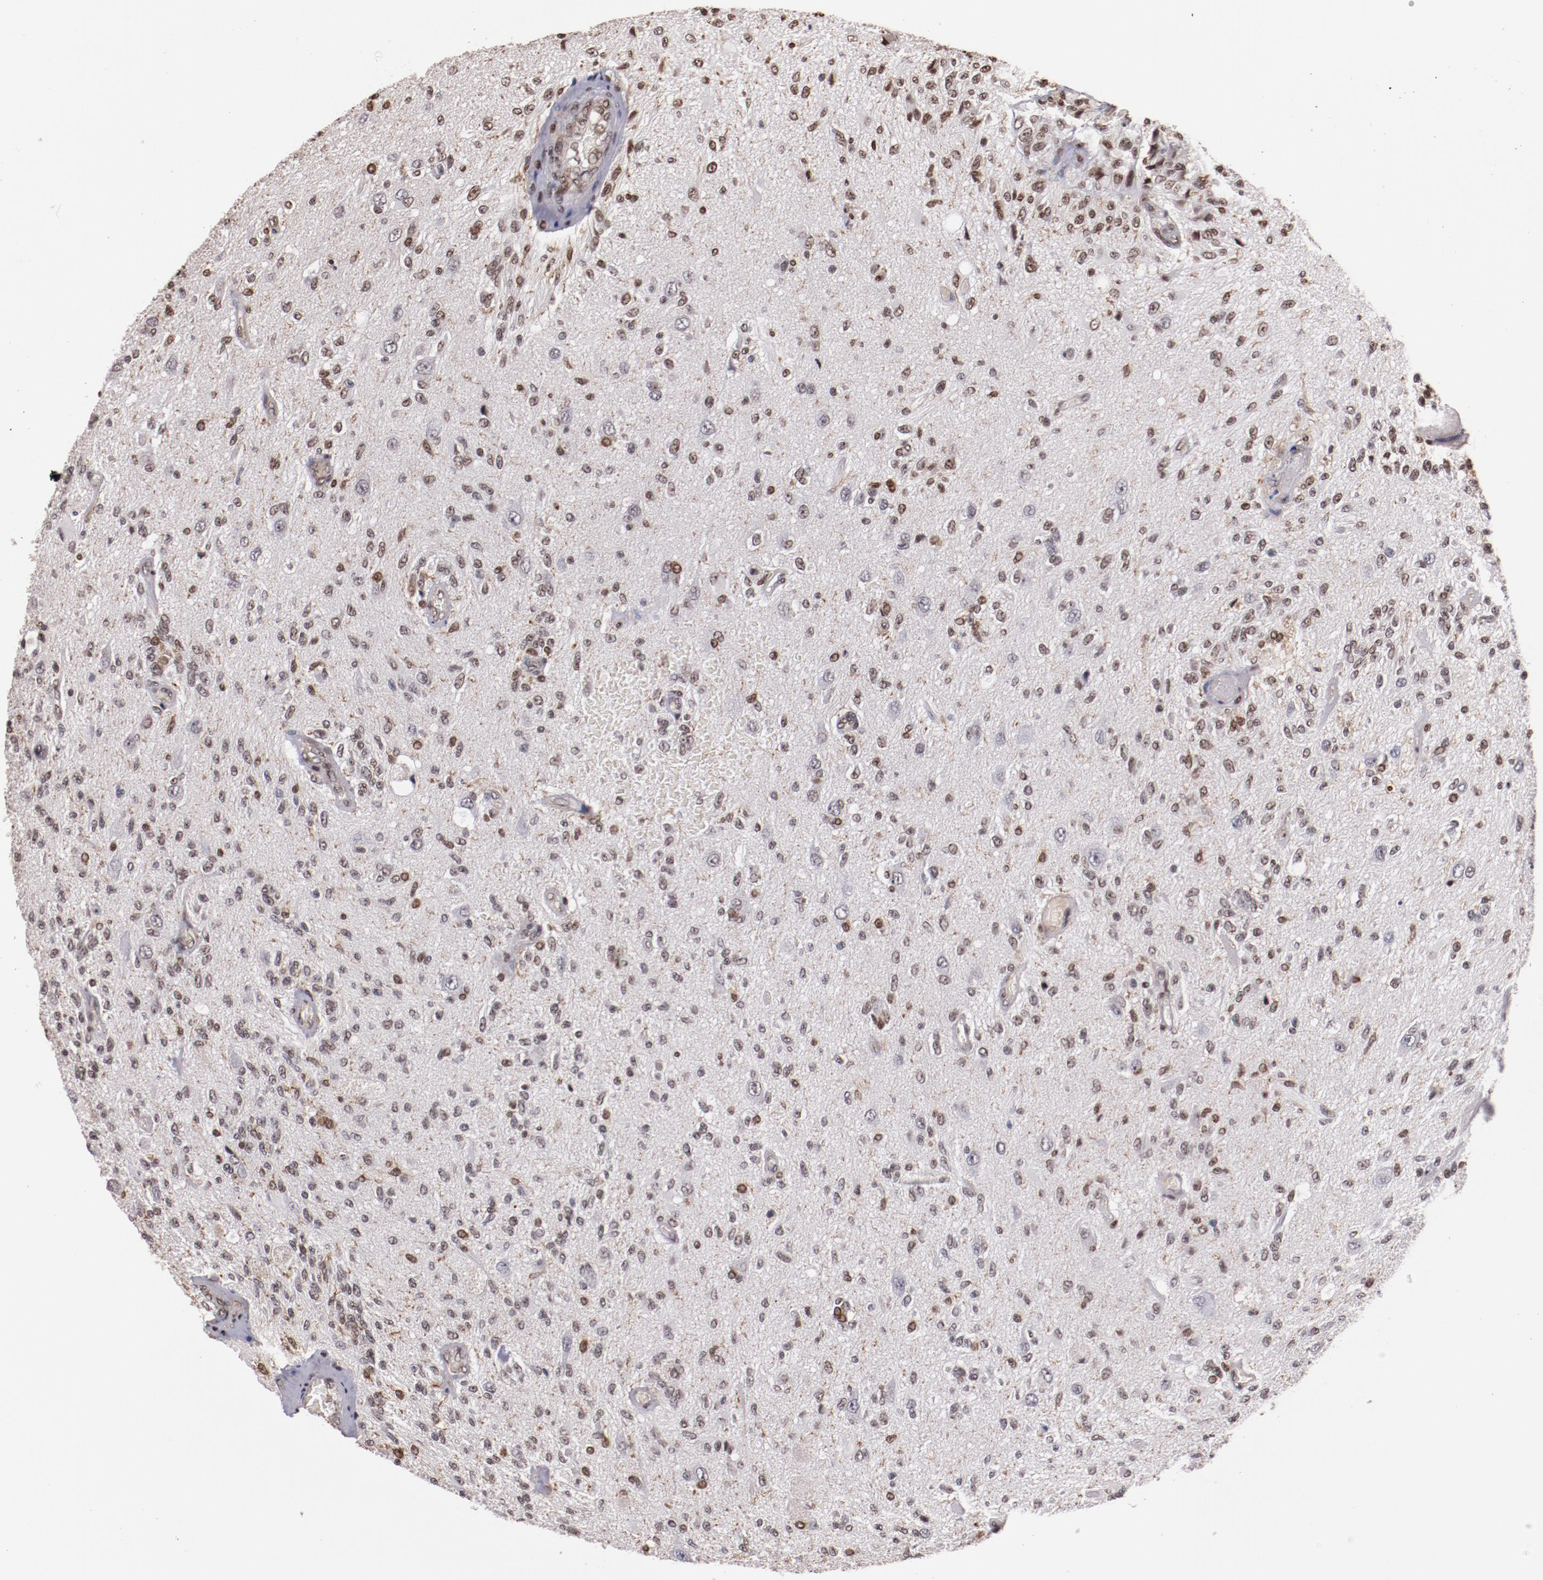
{"staining": {"intensity": "moderate", "quantity": "25%-75%", "location": "nuclear"}, "tissue": "glioma", "cell_type": "Tumor cells", "image_type": "cancer", "snomed": [{"axis": "morphology", "description": "Normal tissue, NOS"}, {"axis": "morphology", "description": "Glioma, malignant, High grade"}, {"axis": "topography", "description": "Cerebral cortex"}], "caption": "An immunohistochemistry (IHC) micrograph of neoplastic tissue is shown. Protein staining in brown labels moderate nuclear positivity in malignant glioma (high-grade) within tumor cells.", "gene": "STAG2", "patient": {"sex": "male", "age": 77}}